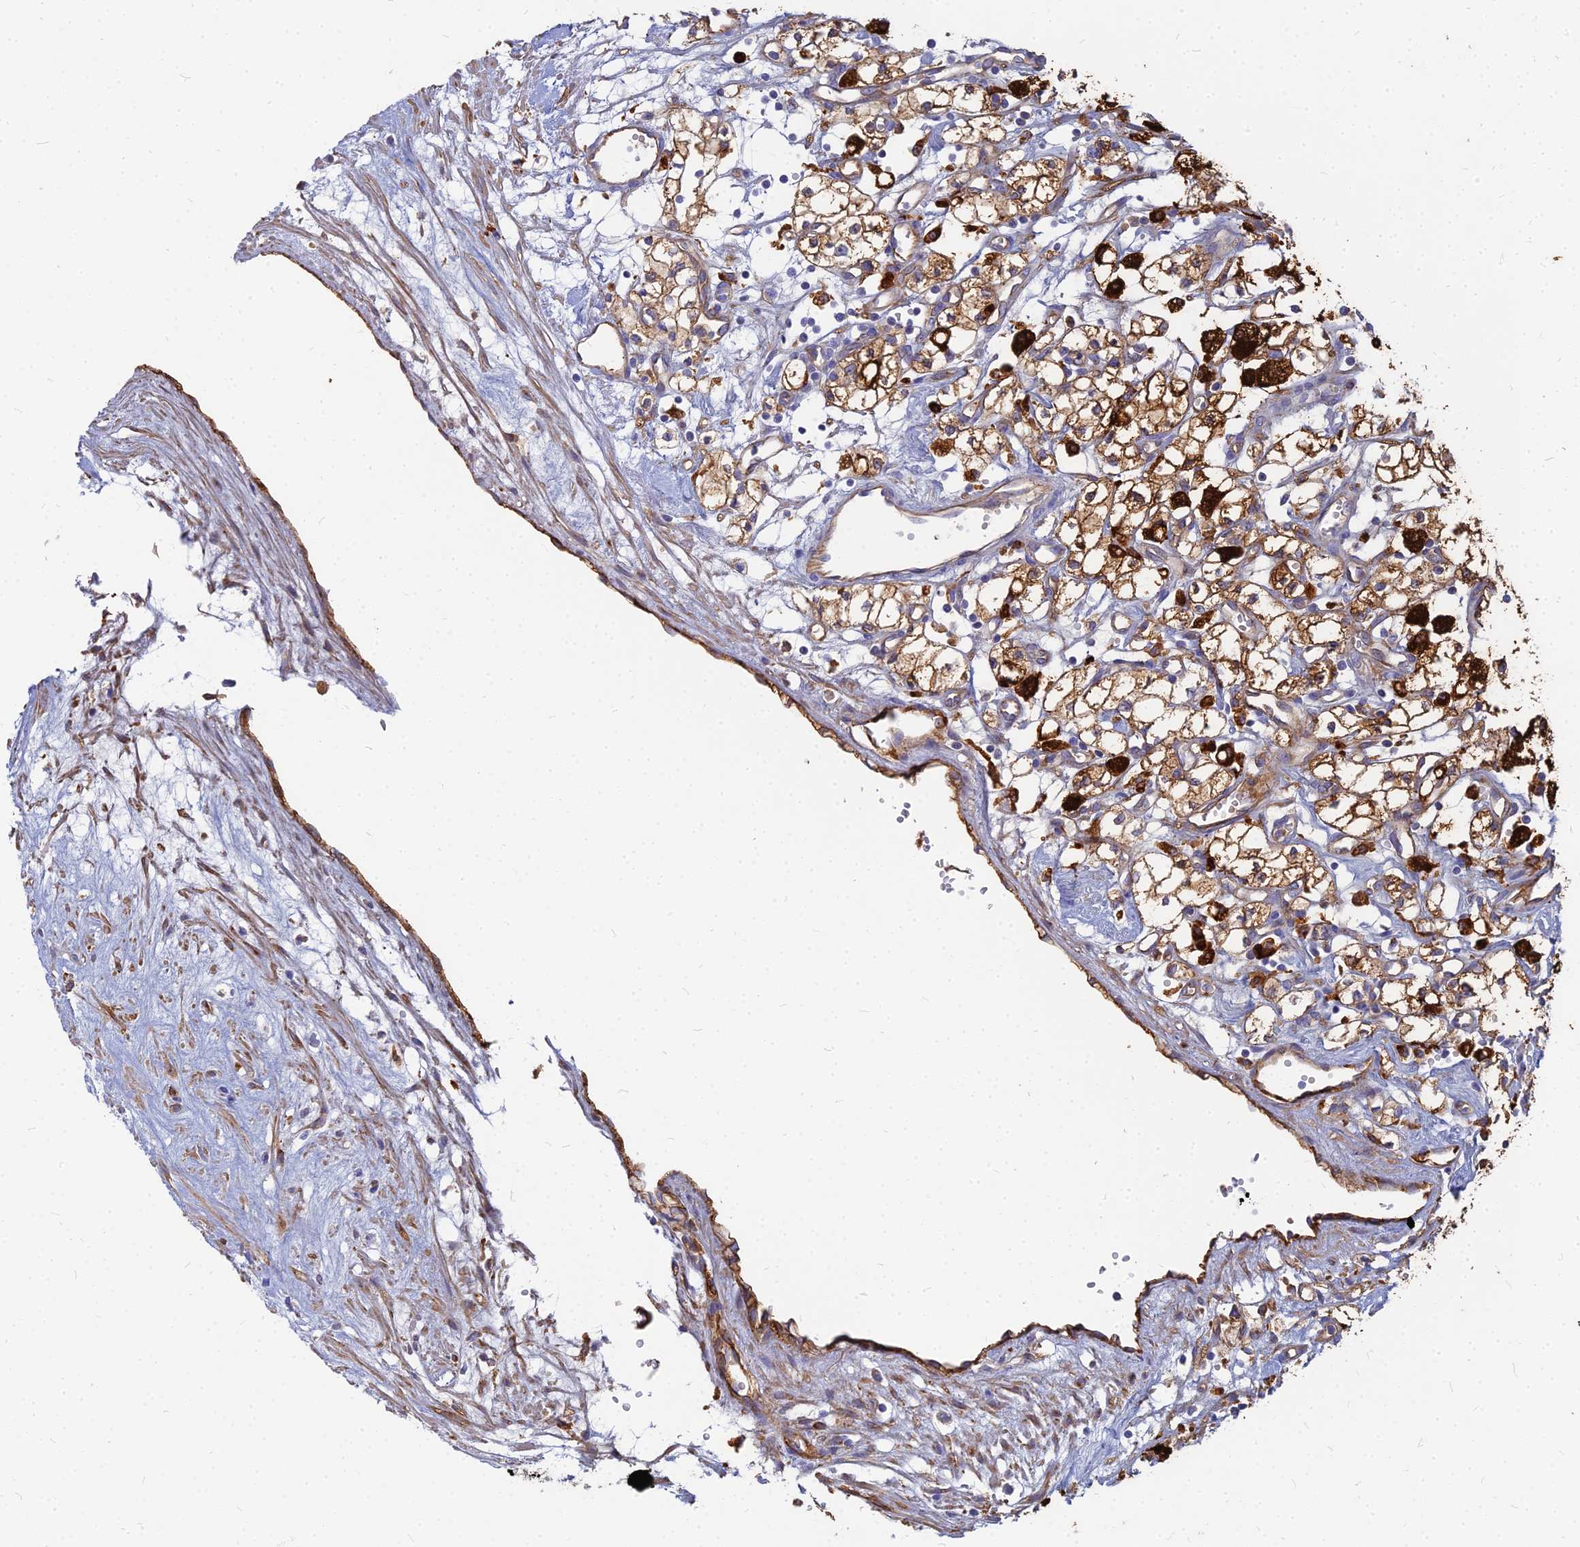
{"staining": {"intensity": "moderate", "quantity": ">75%", "location": "cytoplasmic/membranous"}, "tissue": "renal cancer", "cell_type": "Tumor cells", "image_type": "cancer", "snomed": [{"axis": "morphology", "description": "Adenocarcinoma, NOS"}, {"axis": "topography", "description": "Kidney"}], "caption": "Immunohistochemical staining of human renal cancer (adenocarcinoma) demonstrates medium levels of moderate cytoplasmic/membranous staining in about >75% of tumor cells. The protein is shown in brown color, while the nuclei are stained blue.", "gene": "VAT1", "patient": {"sex": "male", "age": 59}}